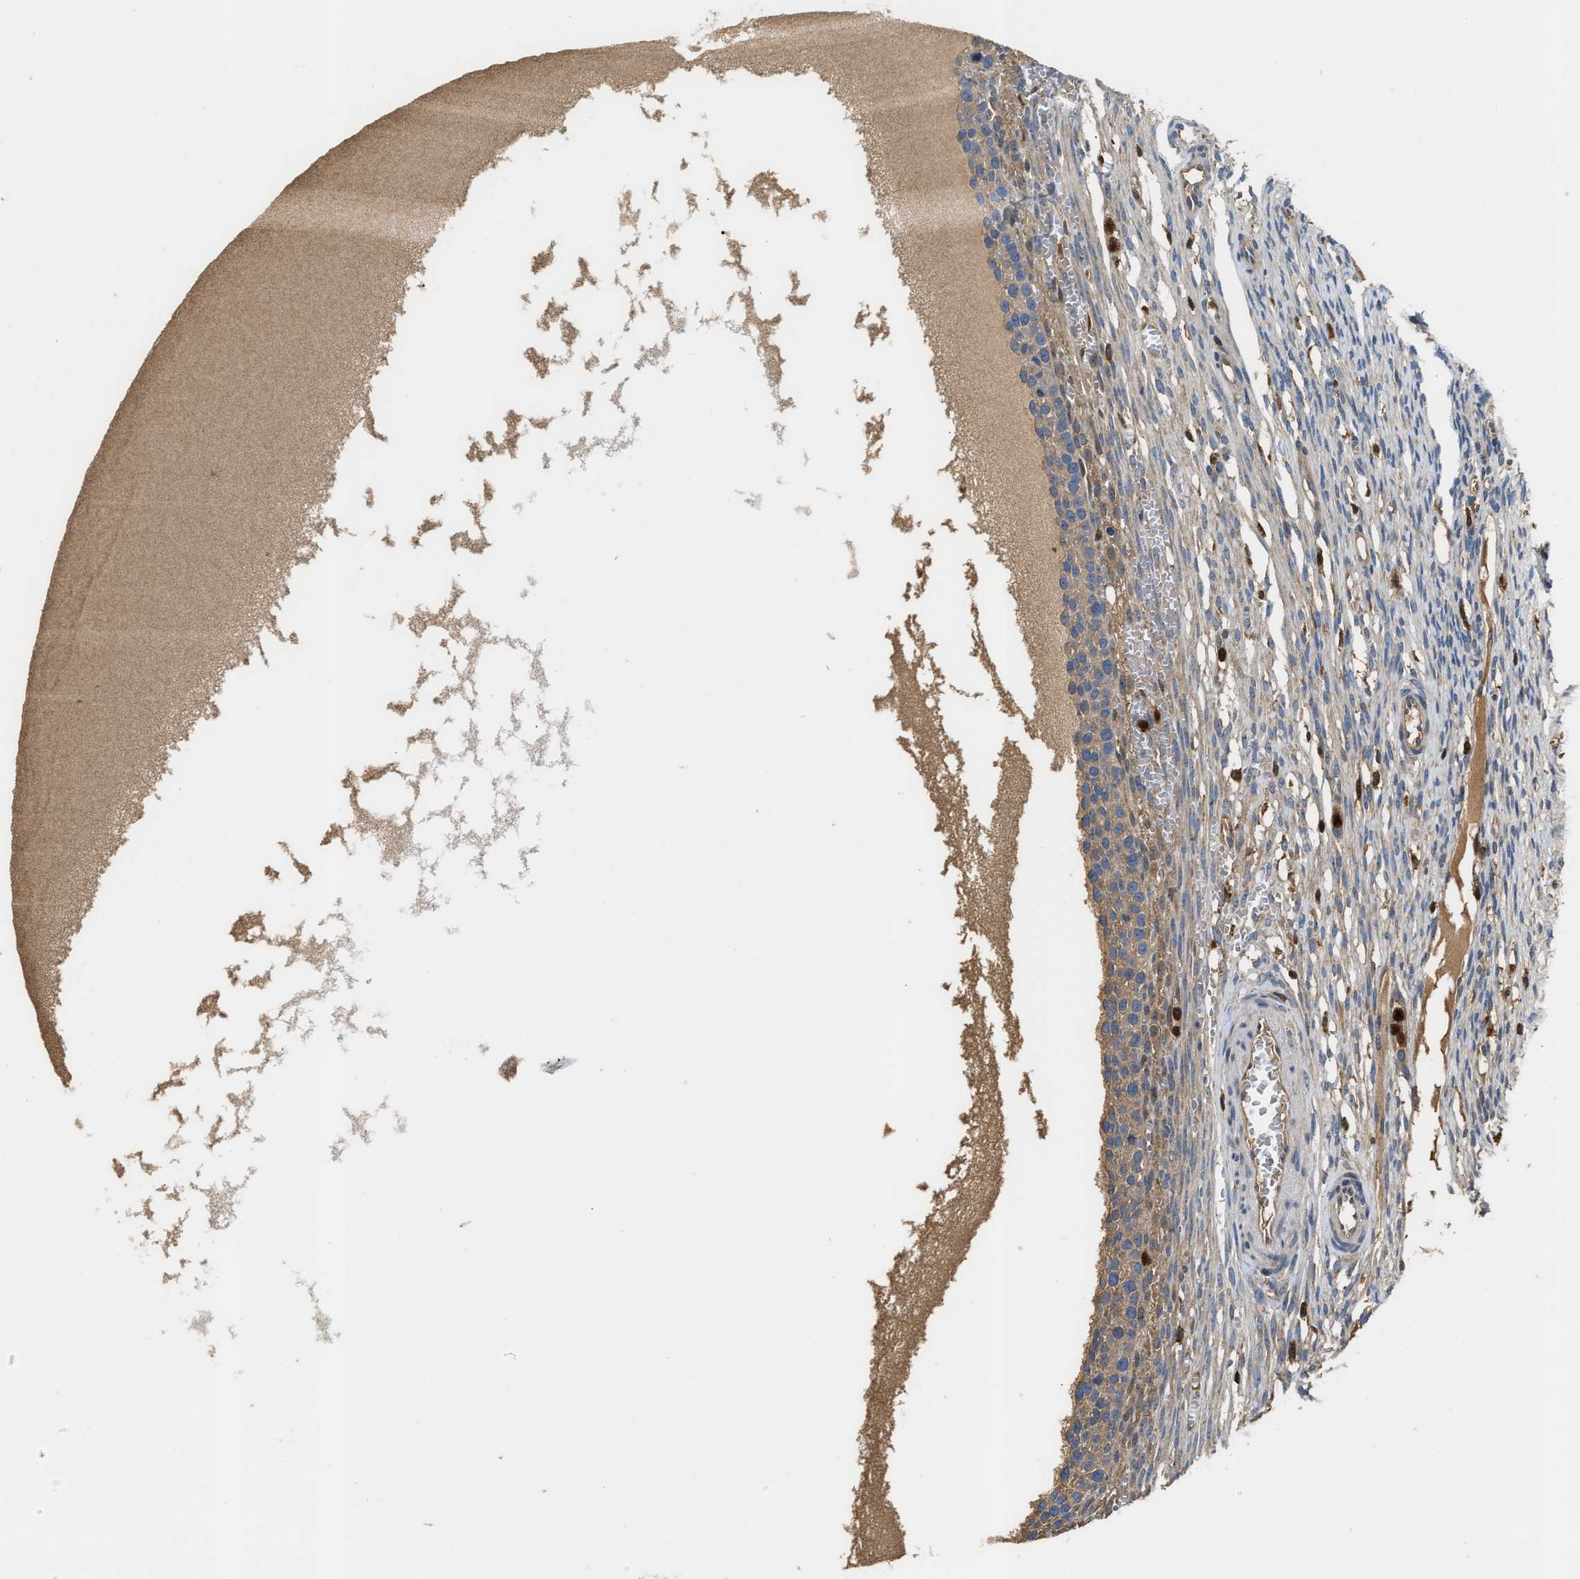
{"staining": {"intensity": "moderate", "quantity": "25%-75%", "location": "cytoplasmic/membranous,nuclear"}, "tissue": "ovary", "cell_type": "Follicle cells", "image_type": "normal", "snomed": [{"axis": "morphology", "description": "Normal tissue, NOS"}, {"axis": "topography", "description": "Ovary"}], "caption": "Immunohistochemistry (DAB) staining of normal ovary exhibits moderate cytoplasmic/membranous,nuclear protein positivity in about 25%-75% of follicle cells.", "gene": "OSTF1", "patient": {"sex": "female", "age": 33}}